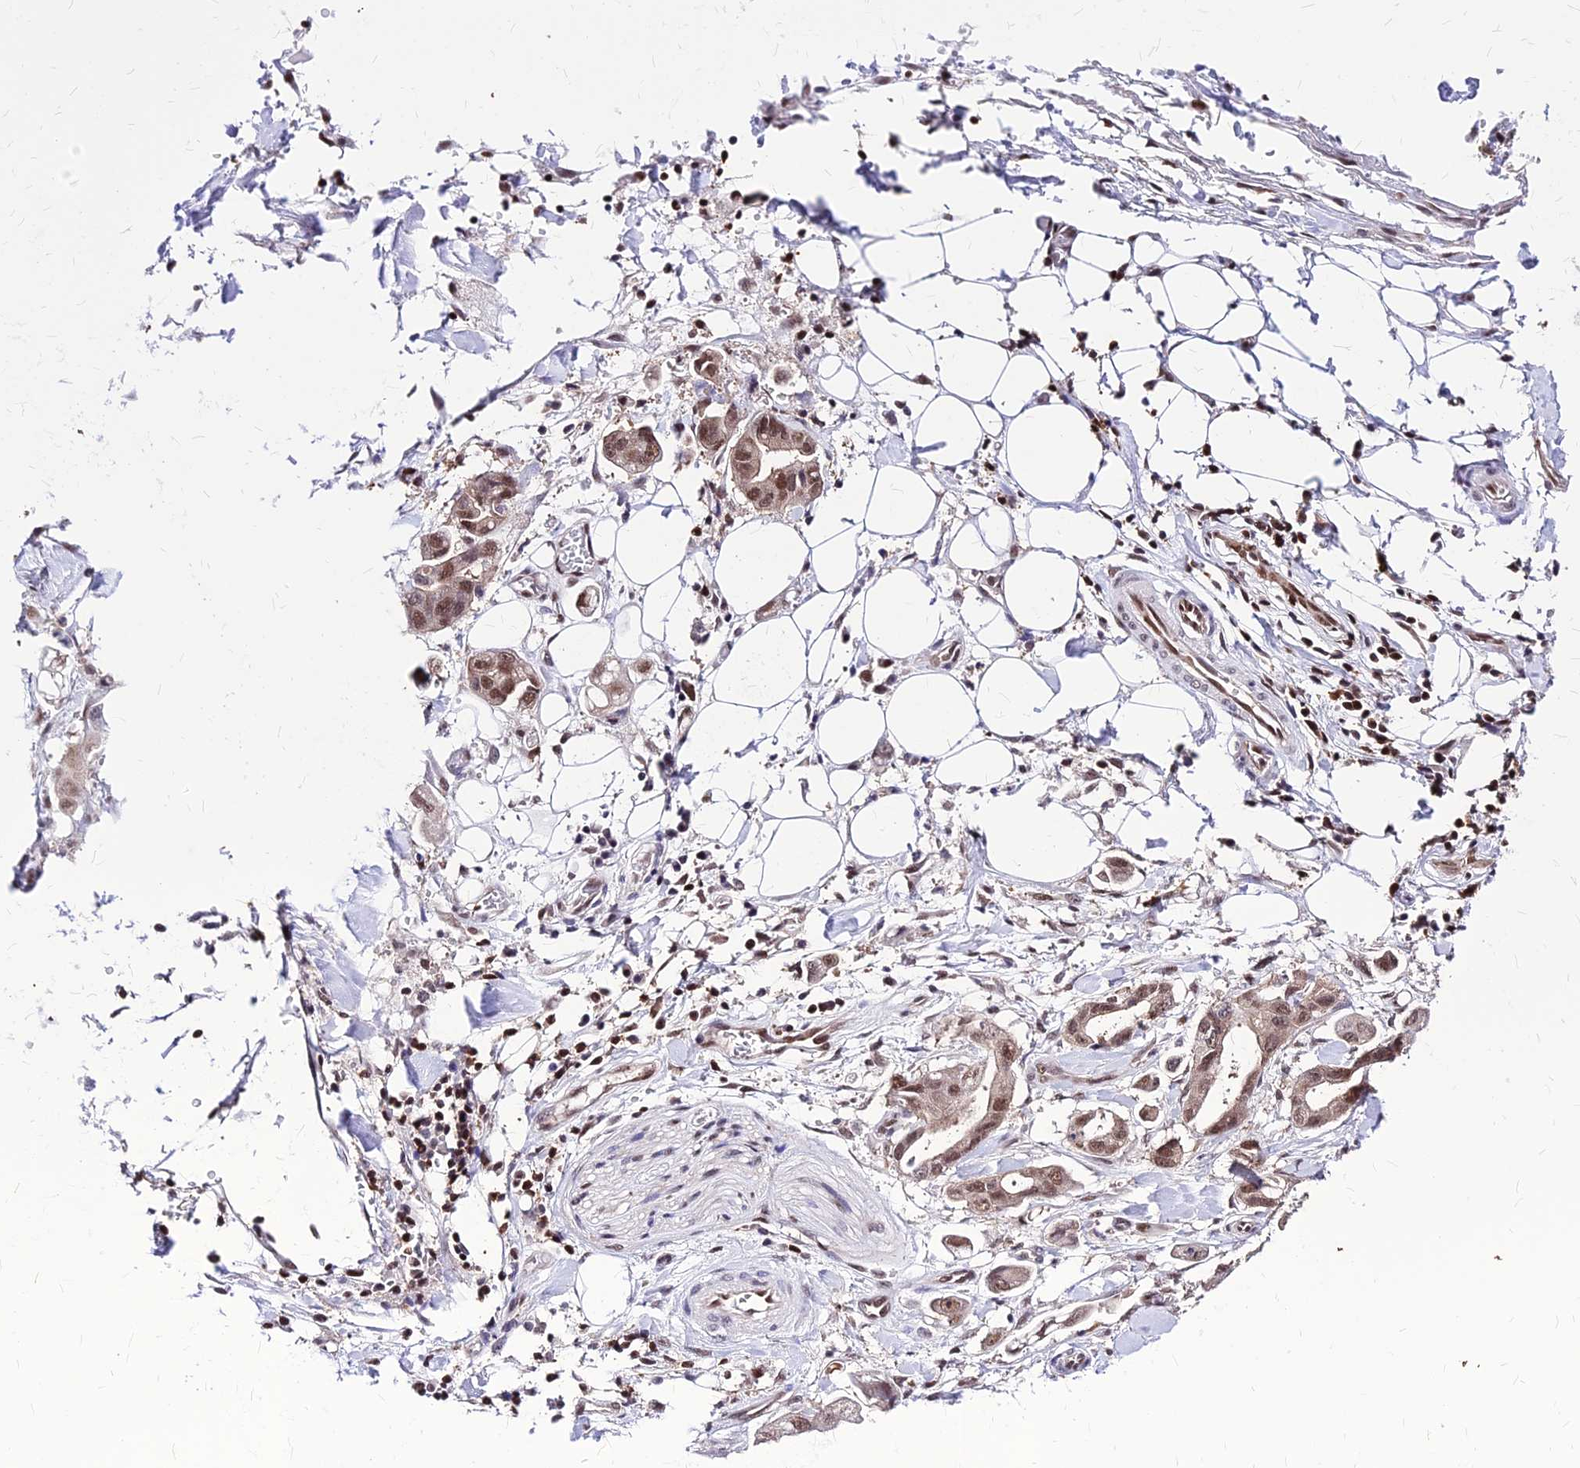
{"staining": {"intensity": "moderate", "quantity": ">75%", "location": "nuclear"}, "tissue": "stomach cancer", "cell_type": "Tumor cells", "image_type": "cancer", "snomed": [{"axis": "morphology", "description": "Adenocarcinoma, NOS"}, {"axis": "topography", "description": "Stomach"}], "caption": "Immunohistochemistry (IHC) (DAB (3,3'-diaminobenzidine)) staining of stomach cancer (adenocarcinoma) displays moderate nuclear protein expression in about >75% of tumor cells.", "gene": "PAXX", "patient": {"sex": "male", "age": 62}}